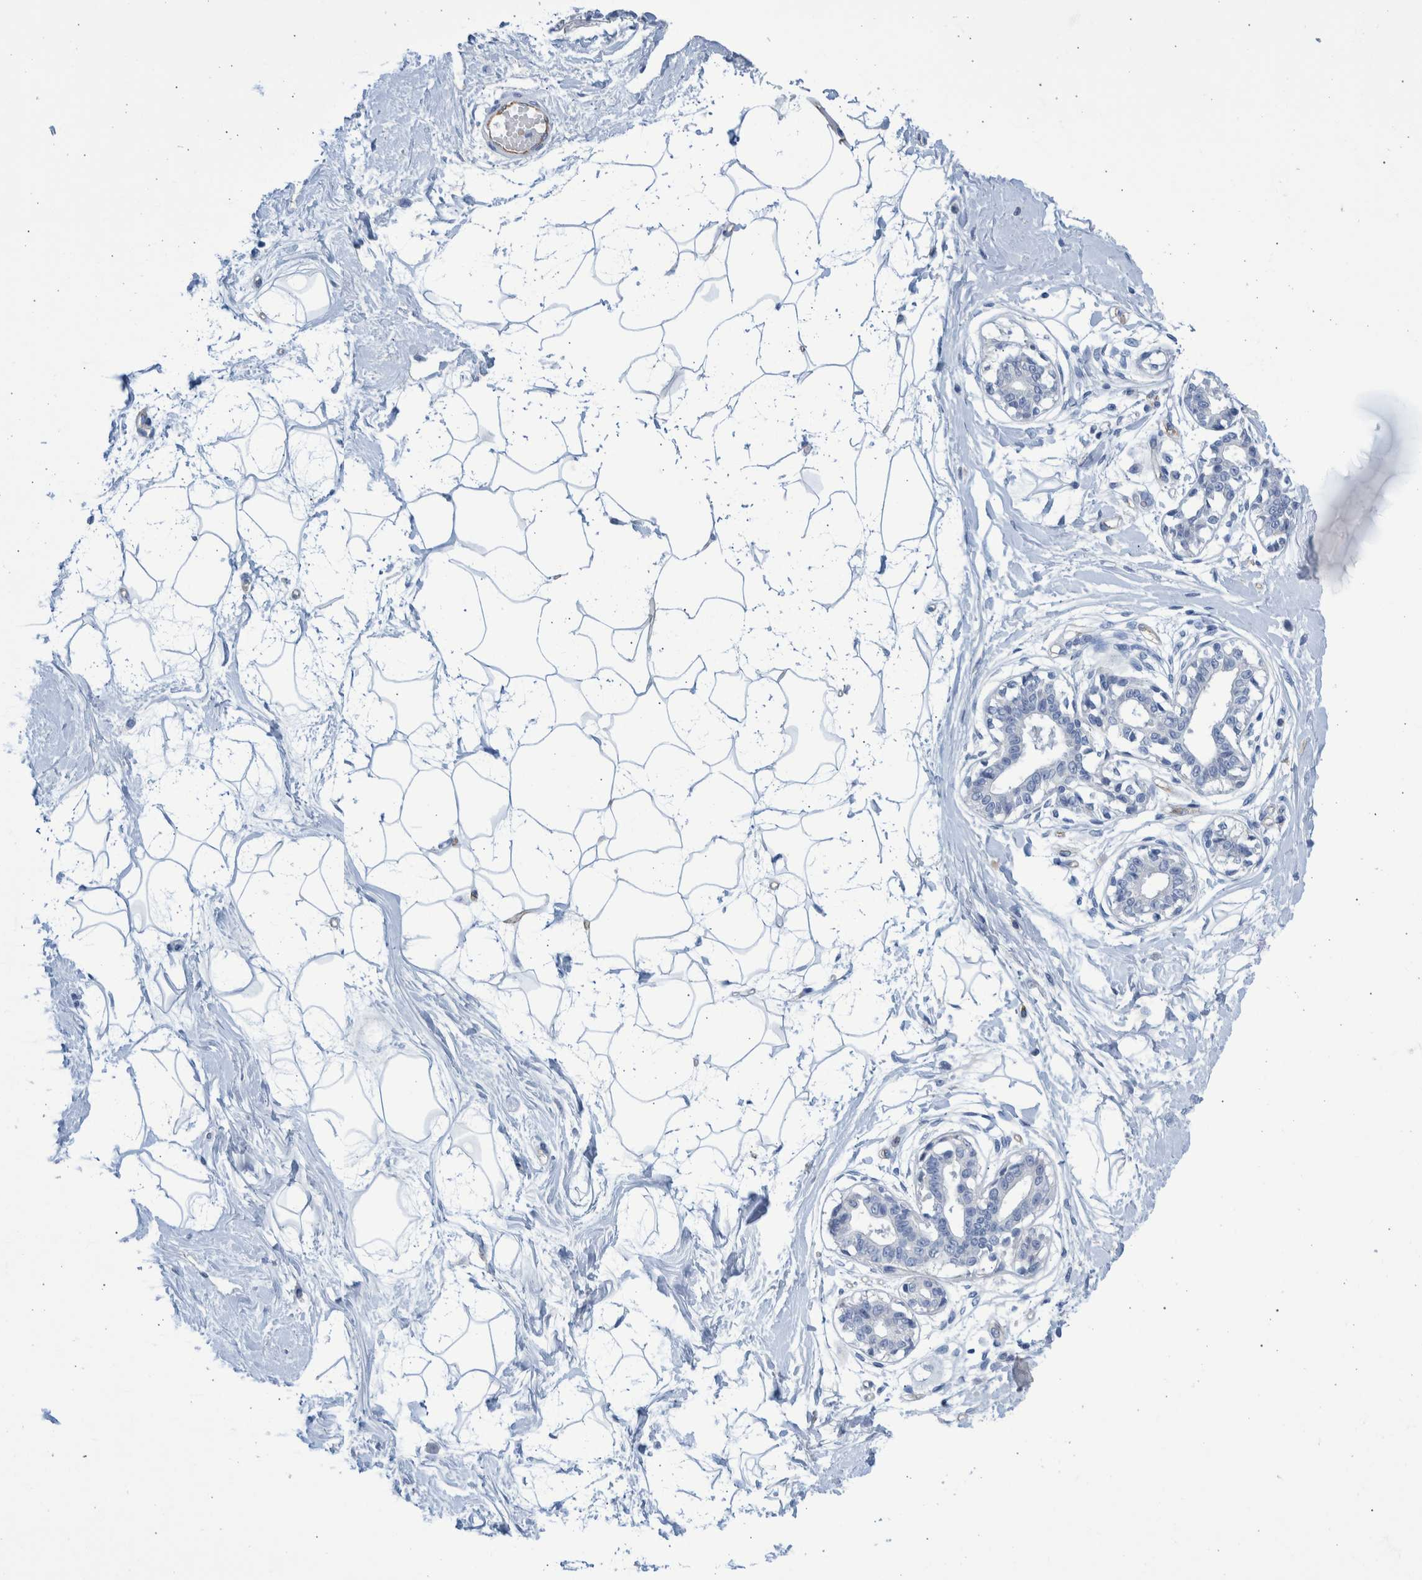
{"staining": {"intensity": "negative", "quantity": "none", "location": "none"}, "tissue": "breast", "cell_type": "Adipocytes", "image_type": "normal", "snomed": [{"axis": "morphology", "description": "Normal tissue, NOS"}, {"axis": "topography", "description": "Breast"}], "caption": "This is an immunohistochemistry (IHC) histopathology image of normal human breast. There is no expression in adipocytes.", "gene": "SLC34A3", "patient": {"sex": "female", "age": 45}}